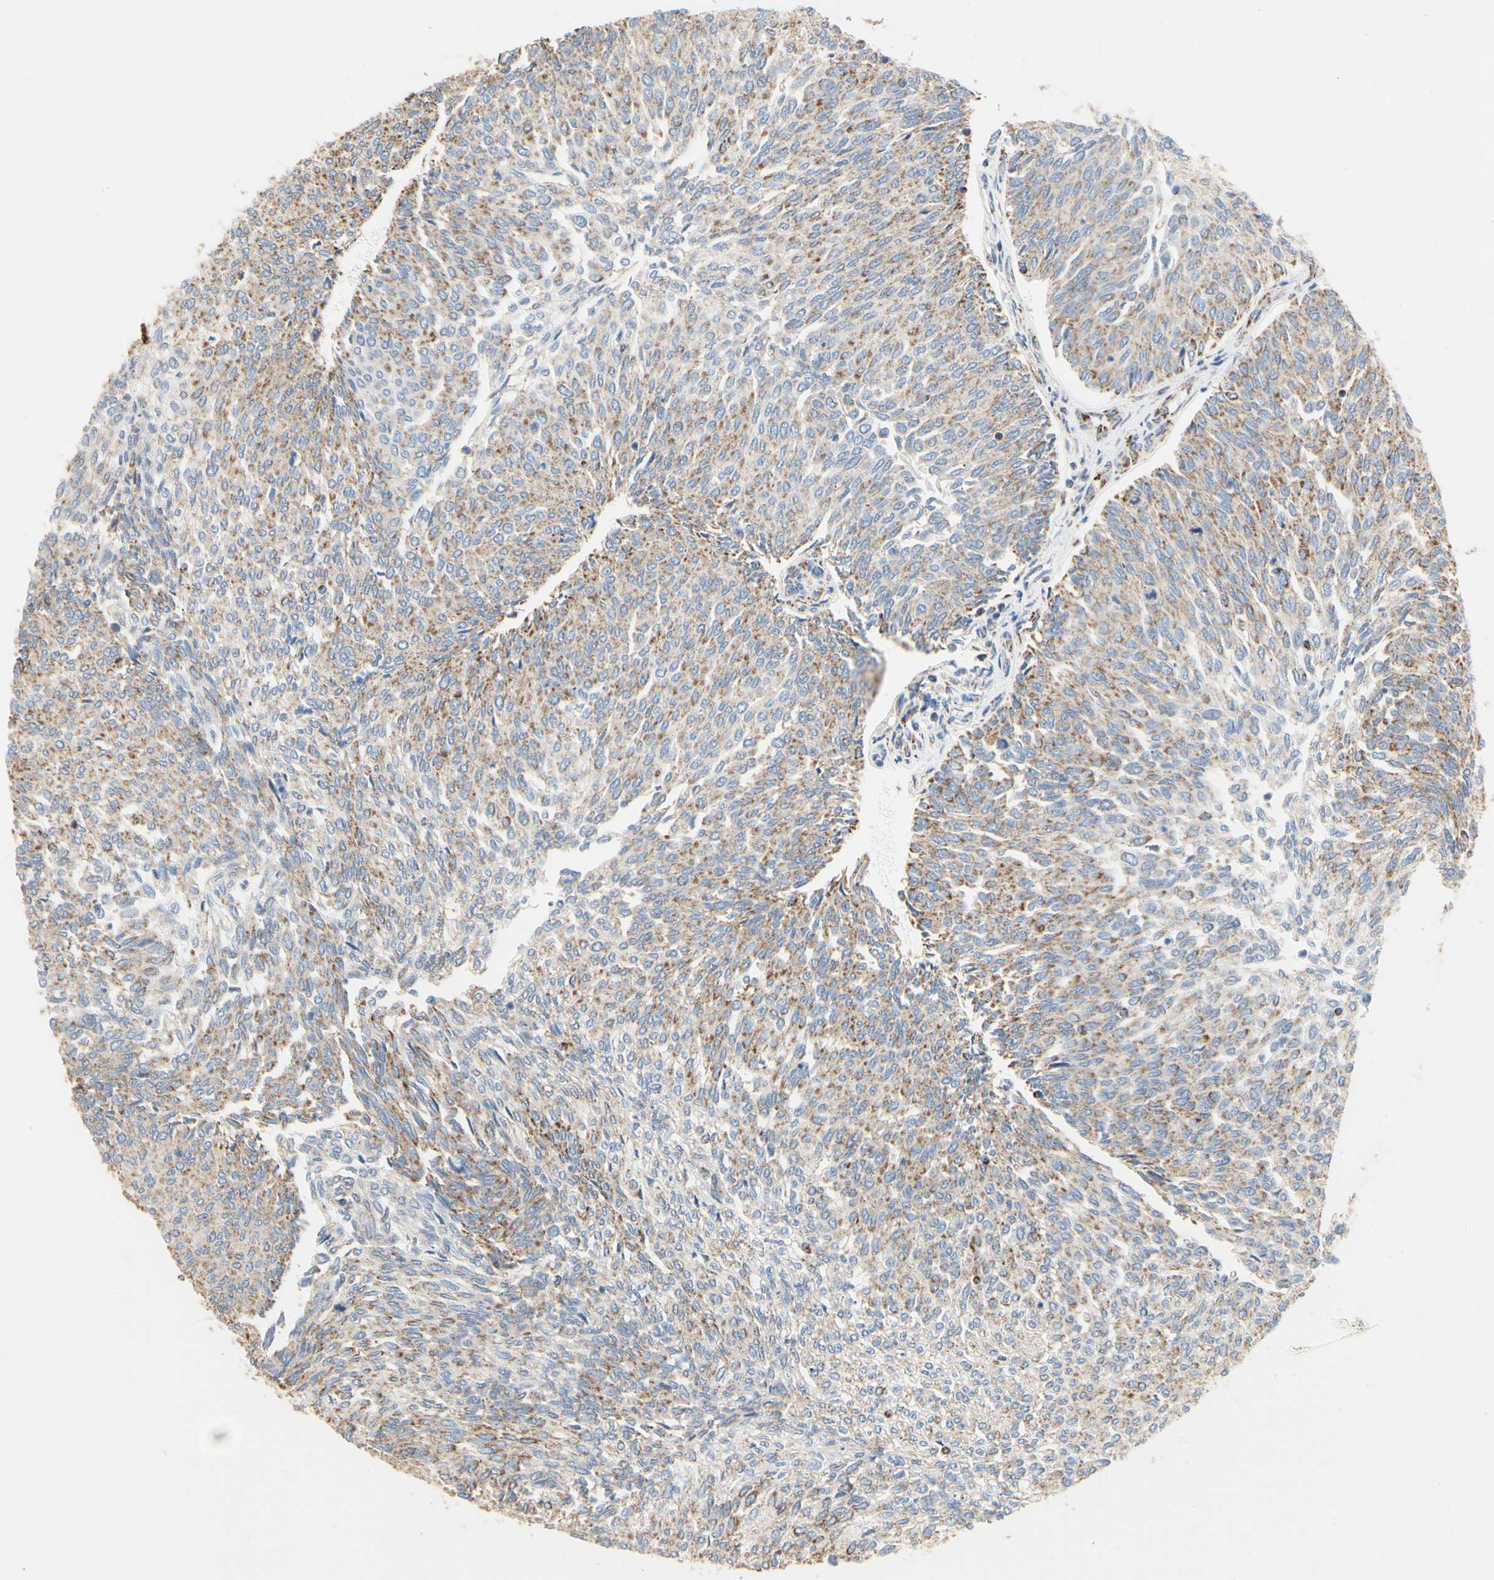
{"staining": {"intensity": "weak", "quantity": "<25%", "location": "cytoplasmic/membranous"}, "tissue": "urothelial cancer", "cell_type": "Tumor cells", "image_type": "cancer", "snomed": [{"axis": "morphology", "description": "Urothelial carcinoma, Low grade"}, {"axis": "topography", "description": "Urinary bladder"}], "caption": "Tumor cells show no significant protein positivity in urothelial cancer.", "gene": "TUBA1A", "patient": {"sex": "female", "age": 79}}